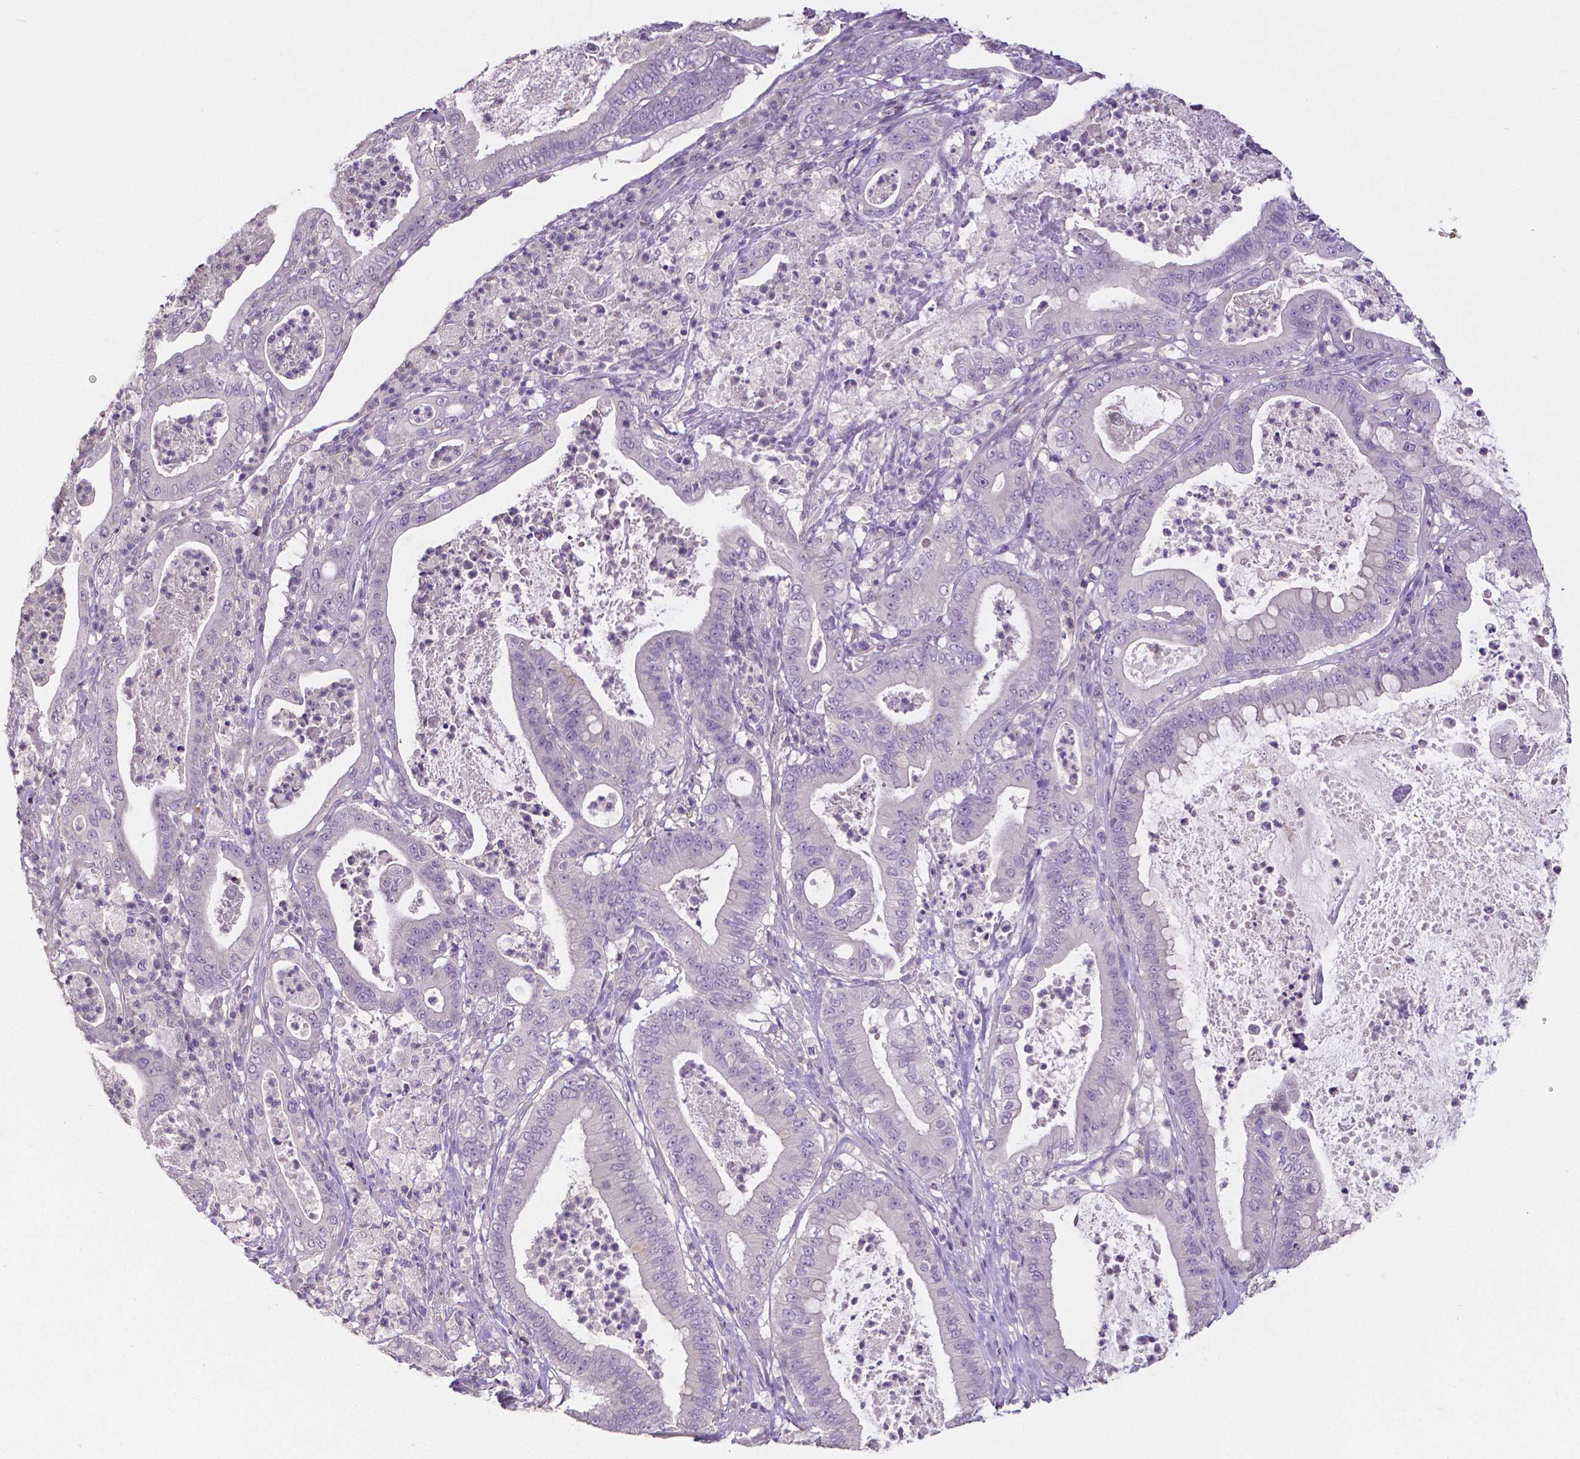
{"staining": {"intensity": "negative", "quantity": "none", "location": "none"}, "tissue": "pancreatic cancer", "cell_type": "Tumor cells", "image_type": "cancer", "snomed": [{"axis": "morphology", "description": "Adenocarcinoma, NOS"}, {"axis": "topography", "description": "Pancreas"}], "caption": "IHC photomicrograph of pancreatic cancer stained for a protein (brown), which displays no positivity in tumor cells.", "gene": "CRMP1", "patient": {"sex": "male", "age": 71}}